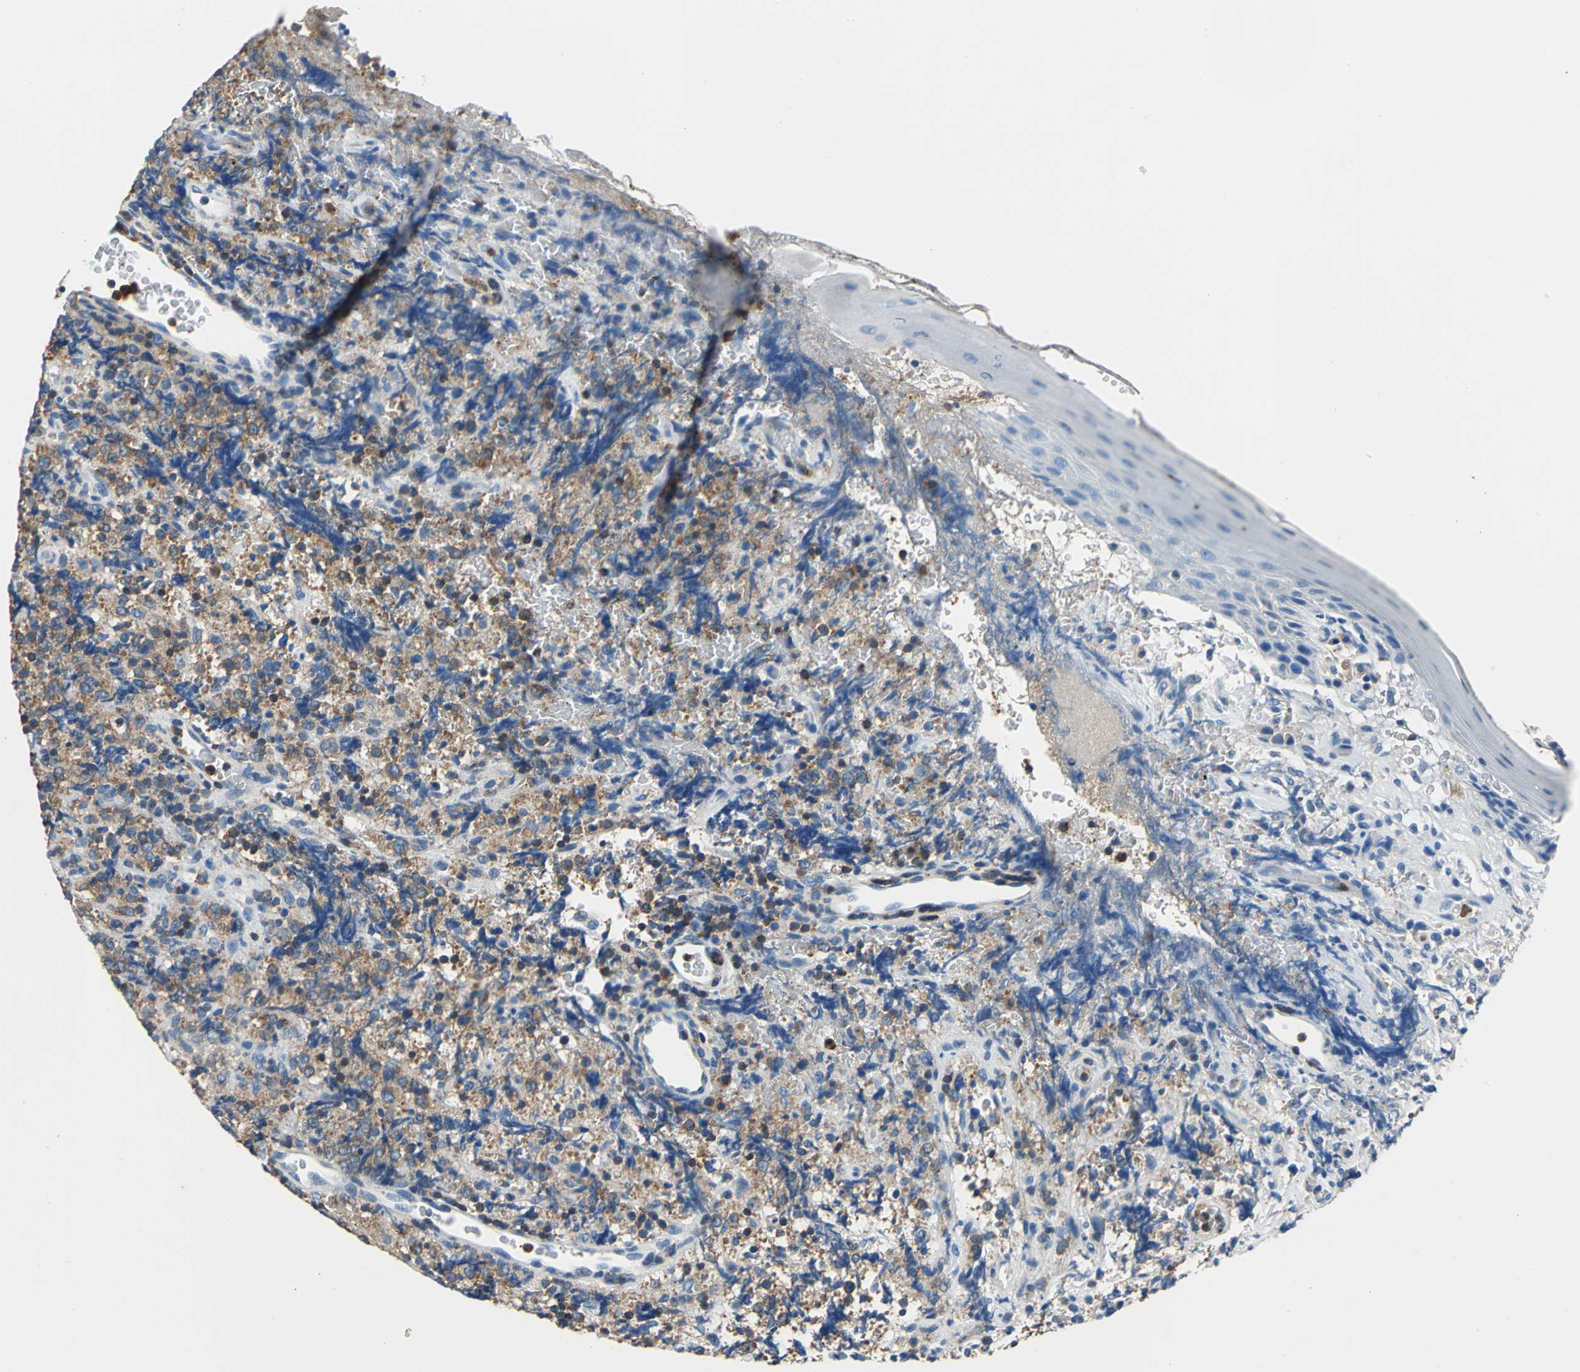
{"staining": {"intensity": "moderate", "quantity": ">75%", "location": "cytoplasmic/membranous"}, "tissue": "lymphoma", "cell_type": "Tumor cells", "image_type": "cancer", "snomed": [{"axis": "morphology", "description": "Malignant lymphoma, non-Hodgkin's type, High grade"}, {"axis": "topography", "description": "Tonsil"}], "caption": "Immunohistochemical staining of human malignant lymphoma, non-Hodgkin's type (high-grade) exhibits moderate cytoplasmic/membranous protein expression in about >75% of tumor cells. The protein is stained brown, and the nuclei are stained in blue (DAB (3,3'-diaminobenzidine) IHC with brightfield microscopy, high magnification).", "gene": "SEPTIN6", "patient": {"sex": "female", "age": 36}}